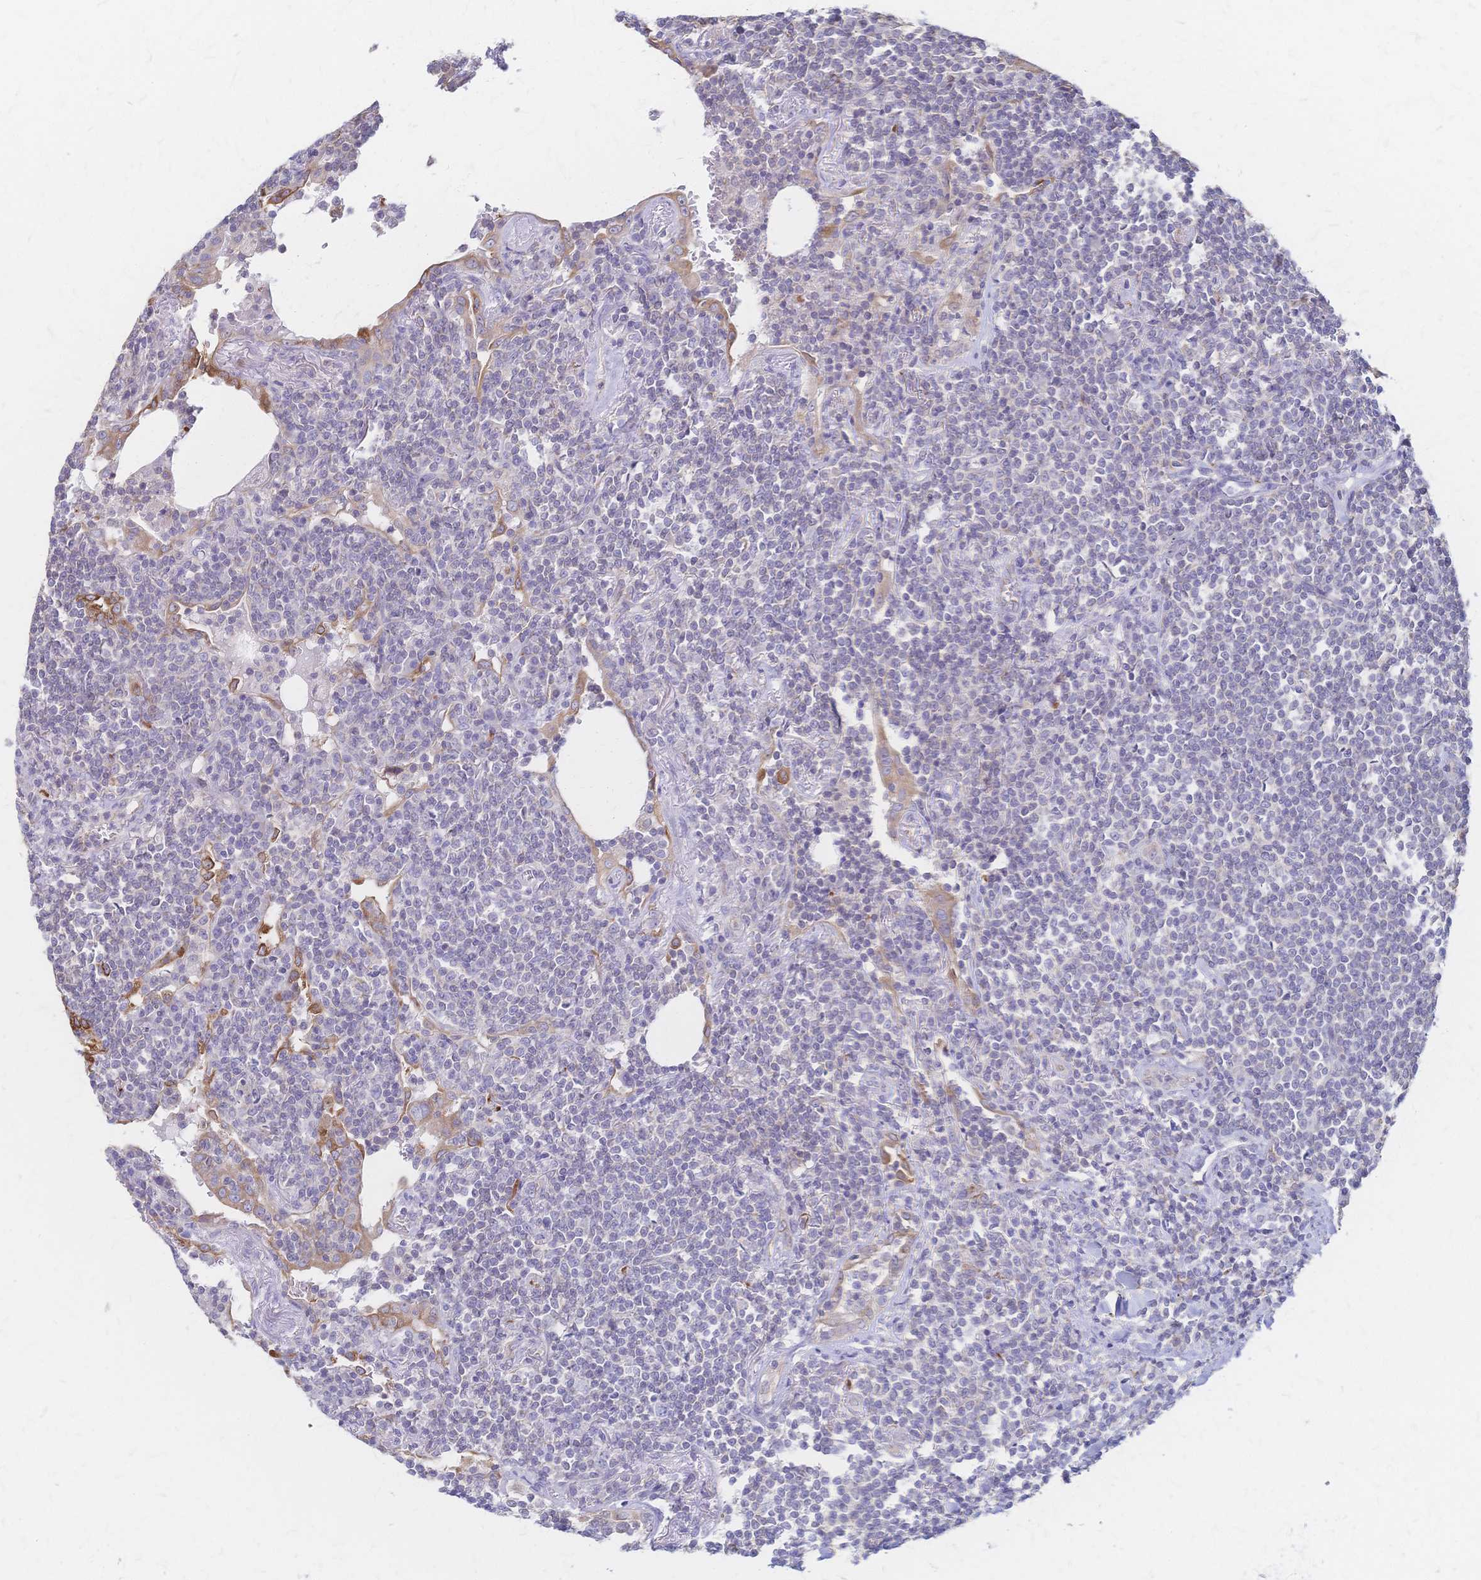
{"staining": {"intensity": "negative", "quantity": "none", "location": "none"}, "tissue": "lymphoma", "cell_type": "Tumor cells", "image_type": "cancer", "snomed": [{"axis": "morphology", "description": "Malignant lymphoma, non-Hodgkin's type, Low grade"}, {"axis": "topography", "description": "Lung"}], "caption": "This is a histopathology image of IHC staining of lymphoma, which shows no positivity in tumor cells.", "gene": "CYB5A", "patient": {"sex": "female", "age": 71}}